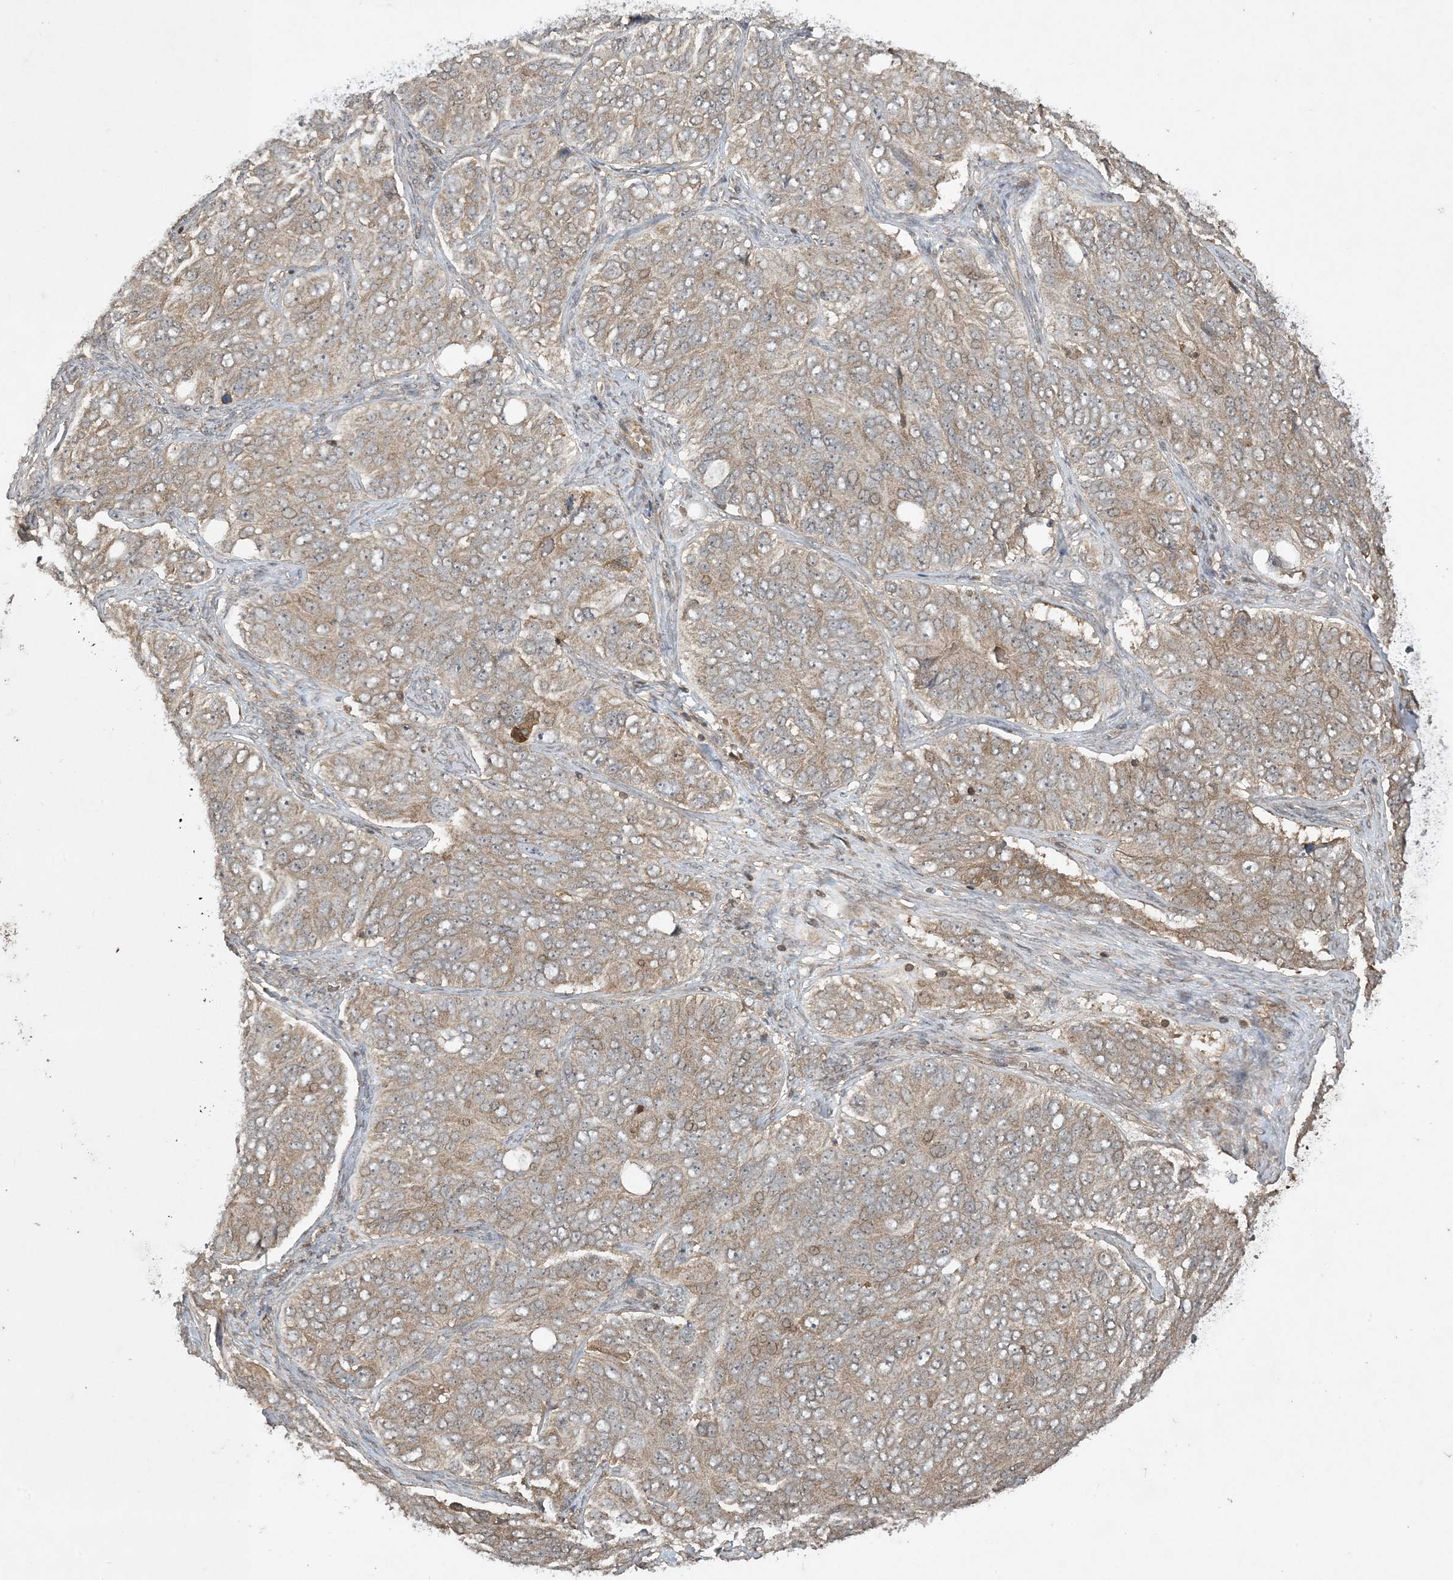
{"staining": {"intensity": "weak", "quantity": ">75%", "location": "cytoplasmic/membranous"}, "tissue": "ovarian cancer", "cell_type": "Tumor cells", "image_type": "cancer", "snomed": [{"axis": "morphology", "description": "Carcinoma, endometroid"}, {"axis": "topography", "description": "Ovary"}], "caption": "A histopathology image showing weak cytoplasmic/membranous positivity in approximately >75% of tumor cells in ovarian cancer, as visualized by brown immunohistochemical staining.", "gene": "EFCAB8", "patient": {"sex": "female", "age": 51}}